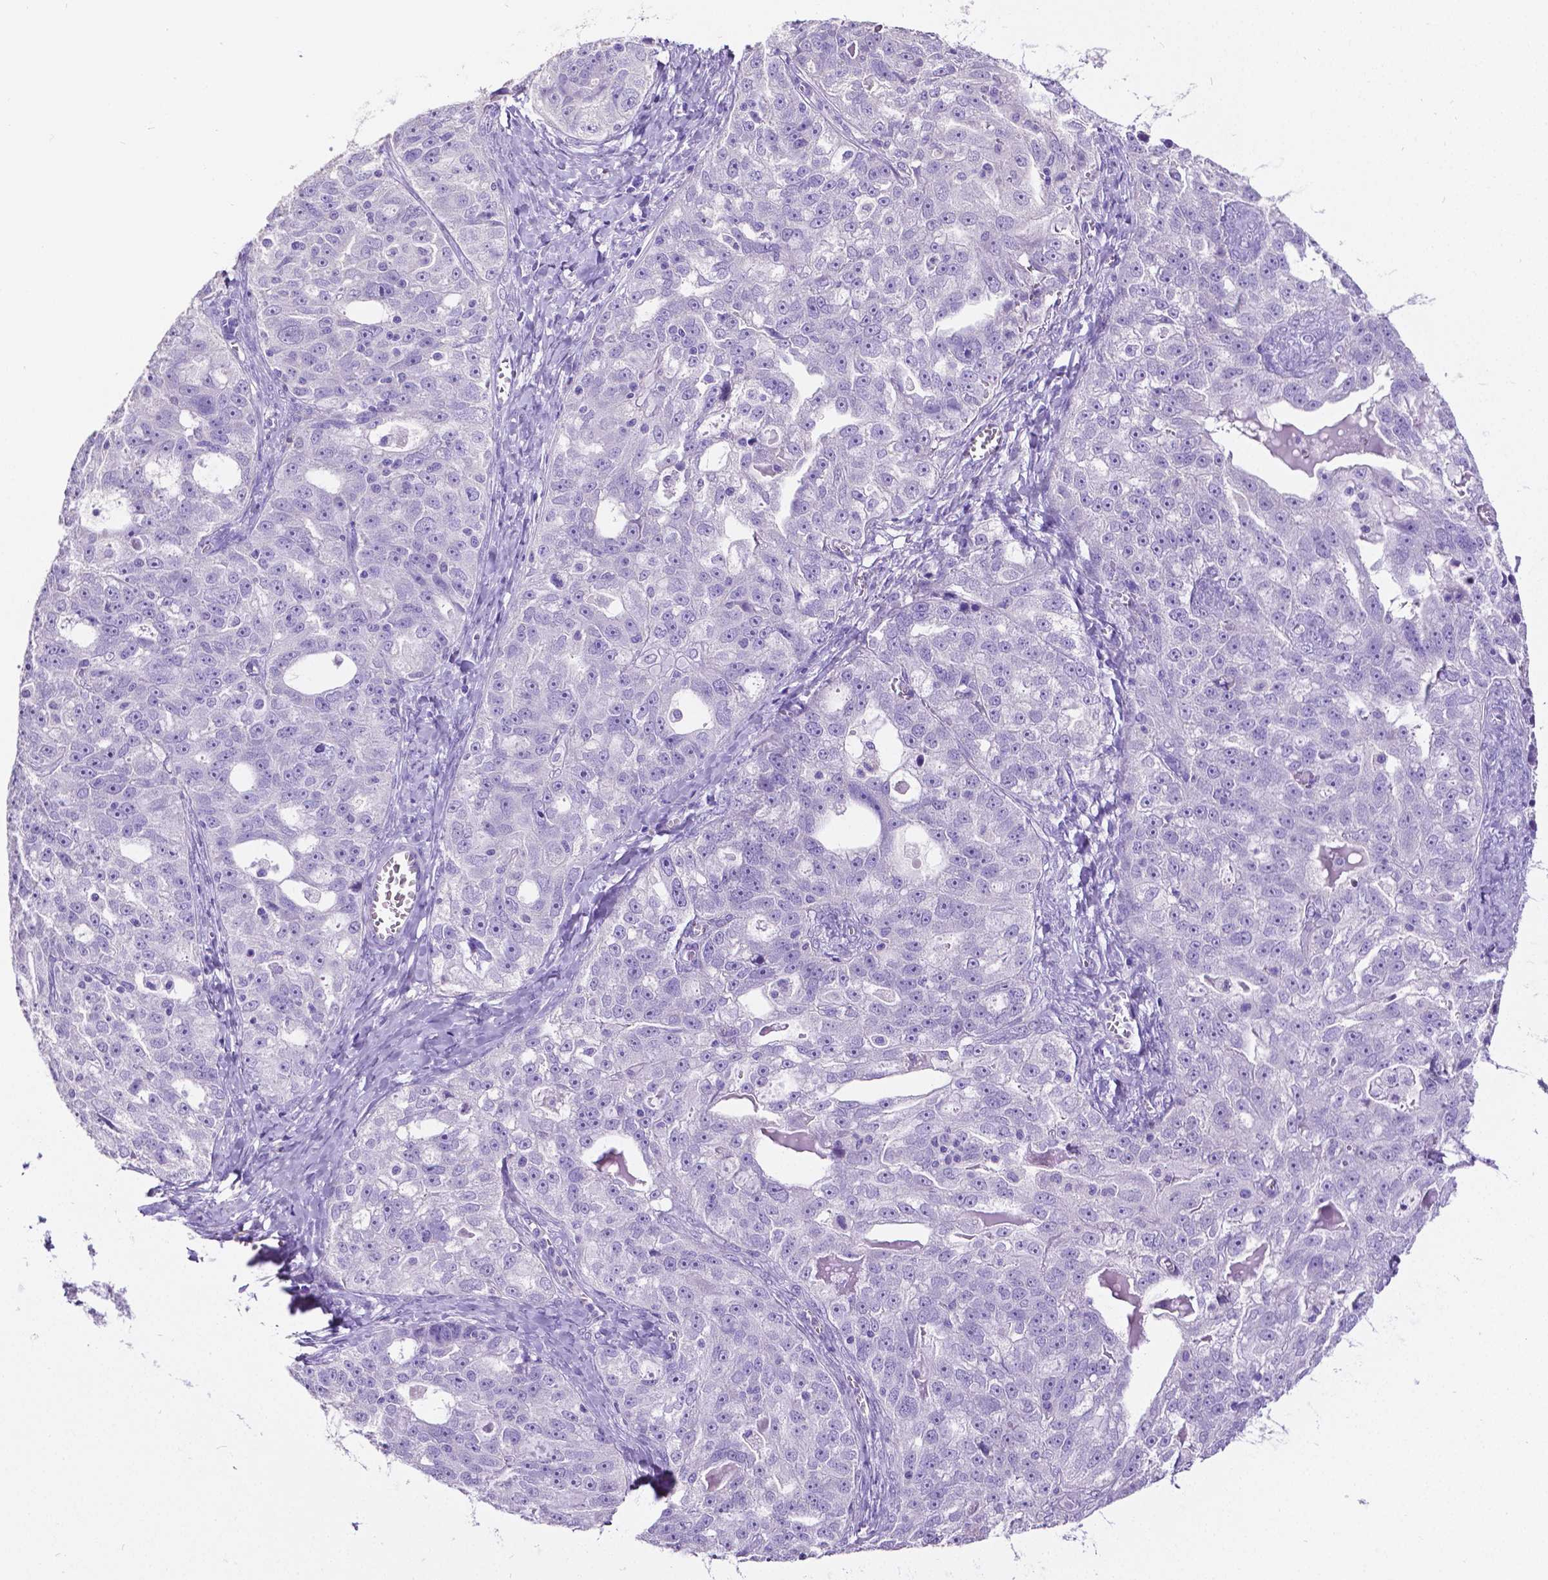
{"staining": {"intensity": "negative", "quantity": "none", "location": "none"}, "tissue": "ovarian cancer", "cell_type": "Tumor cells", "image_type": "cancer", "snomed": [{"axis": "morphology", "description": "Cystadenocarcinoma, serous, NOS"}, {"axis": "topography", "description": "Ovary"}], "caption": "High magnification brightfield microscopy of ovarian cancer (serous cystadenocarcinoma) stained with DAB (3,3'-diaminobenzidine) (brown) and counterstained with hematoxylin (blue): tumor cells show no significant positivity.", "gene": "SATB2", "patient": {"sex": "female", "age": 51}}